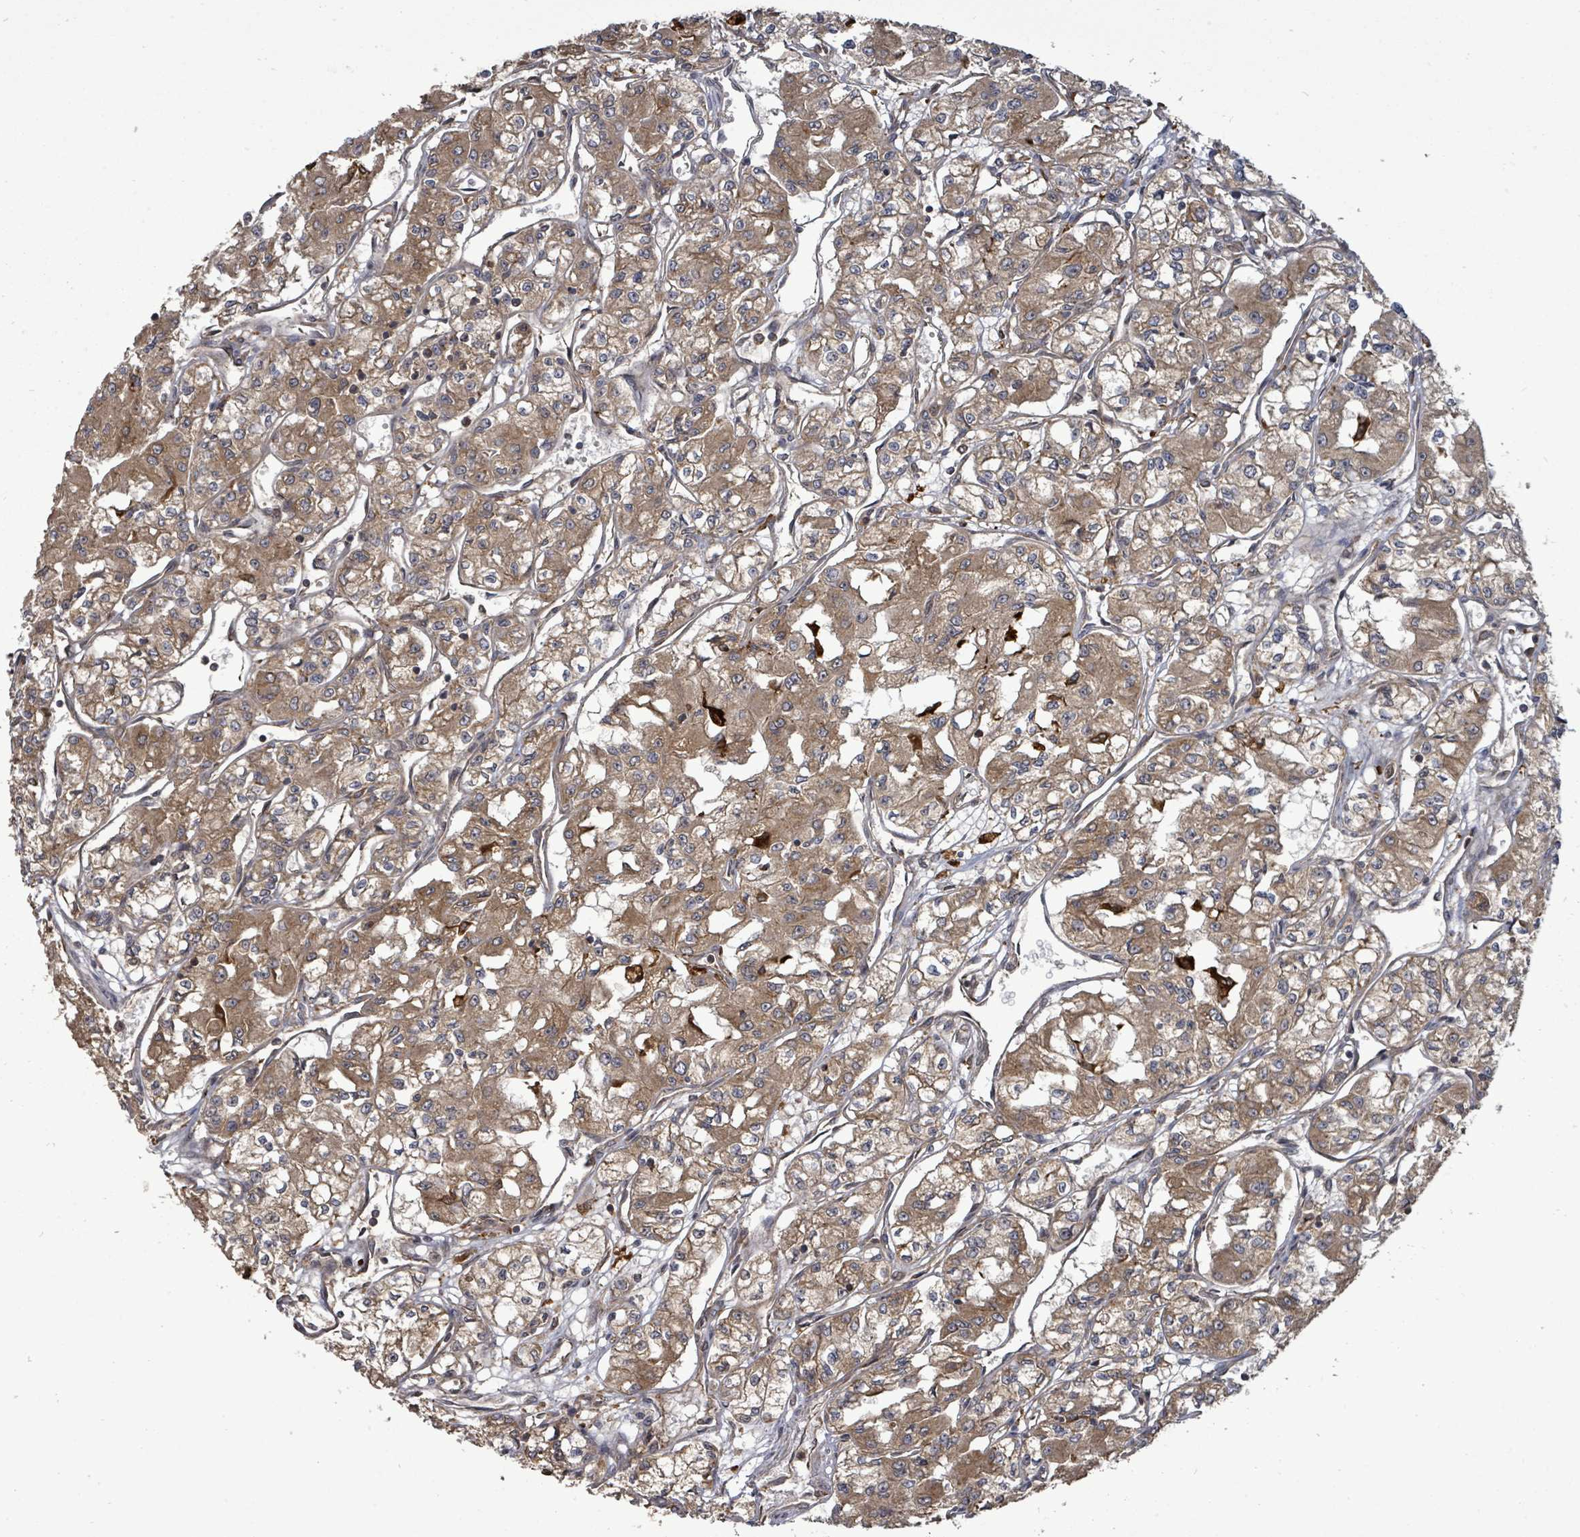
{"staining": {"intensity": "moderate", "quantity": ">75%", "location": "cytoplasmic/membranous"}, "tissue": "renal cancer", "cell_type": "Tumor cells", "image_type": "cancer", "snomed": [{"axis": "morphology", "description": "Adenocarcinoma, NOS"}, {"axis": "topography", "description": "Kidney"}], "caption": "Renal adenocarcinoma stained with a protein marker exhibits moderate staining in tumor cells.", "gene": "EIF3C", "patient": {"sex": "male", "age": 59}}